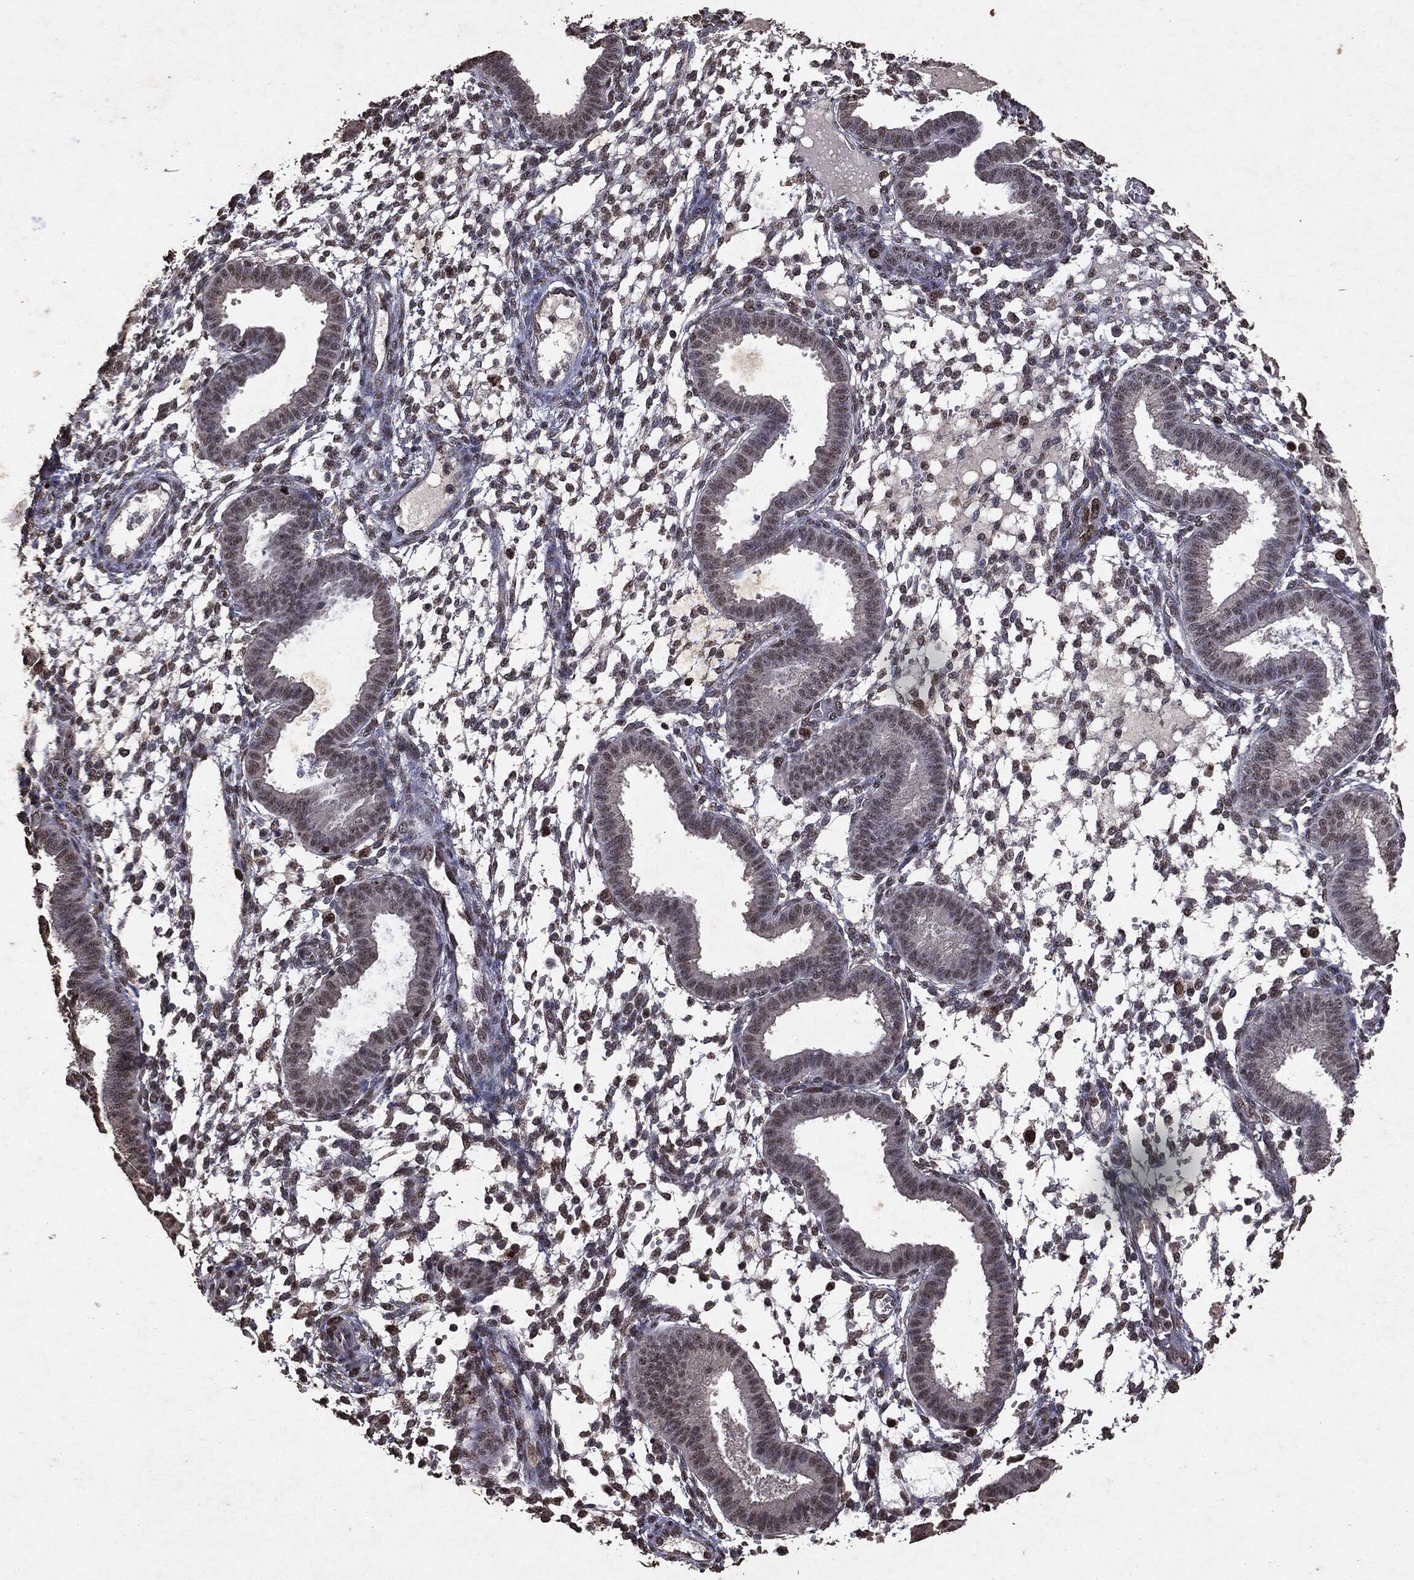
{"staining": {"intensity": "strong", "quantity": "<25%", "location": "nuclear"}, "tissue": "endometrium", "cell_type": "Cells in endometrial stroma", "image_type": "normal", "snomed": [{"axis": "morphology", "description": "Normal tissue, NOS"}, {"axis": "topography", "description": "Endometrium"}], "caption": "Immunohistochemistry (IHC) of benign endometrium exhibits medium levels of strong nuclear staining in about <25% of cells in endometrial stroma.", "gene": "RAD18", "patient": {"sex": "female", "age": 43}}